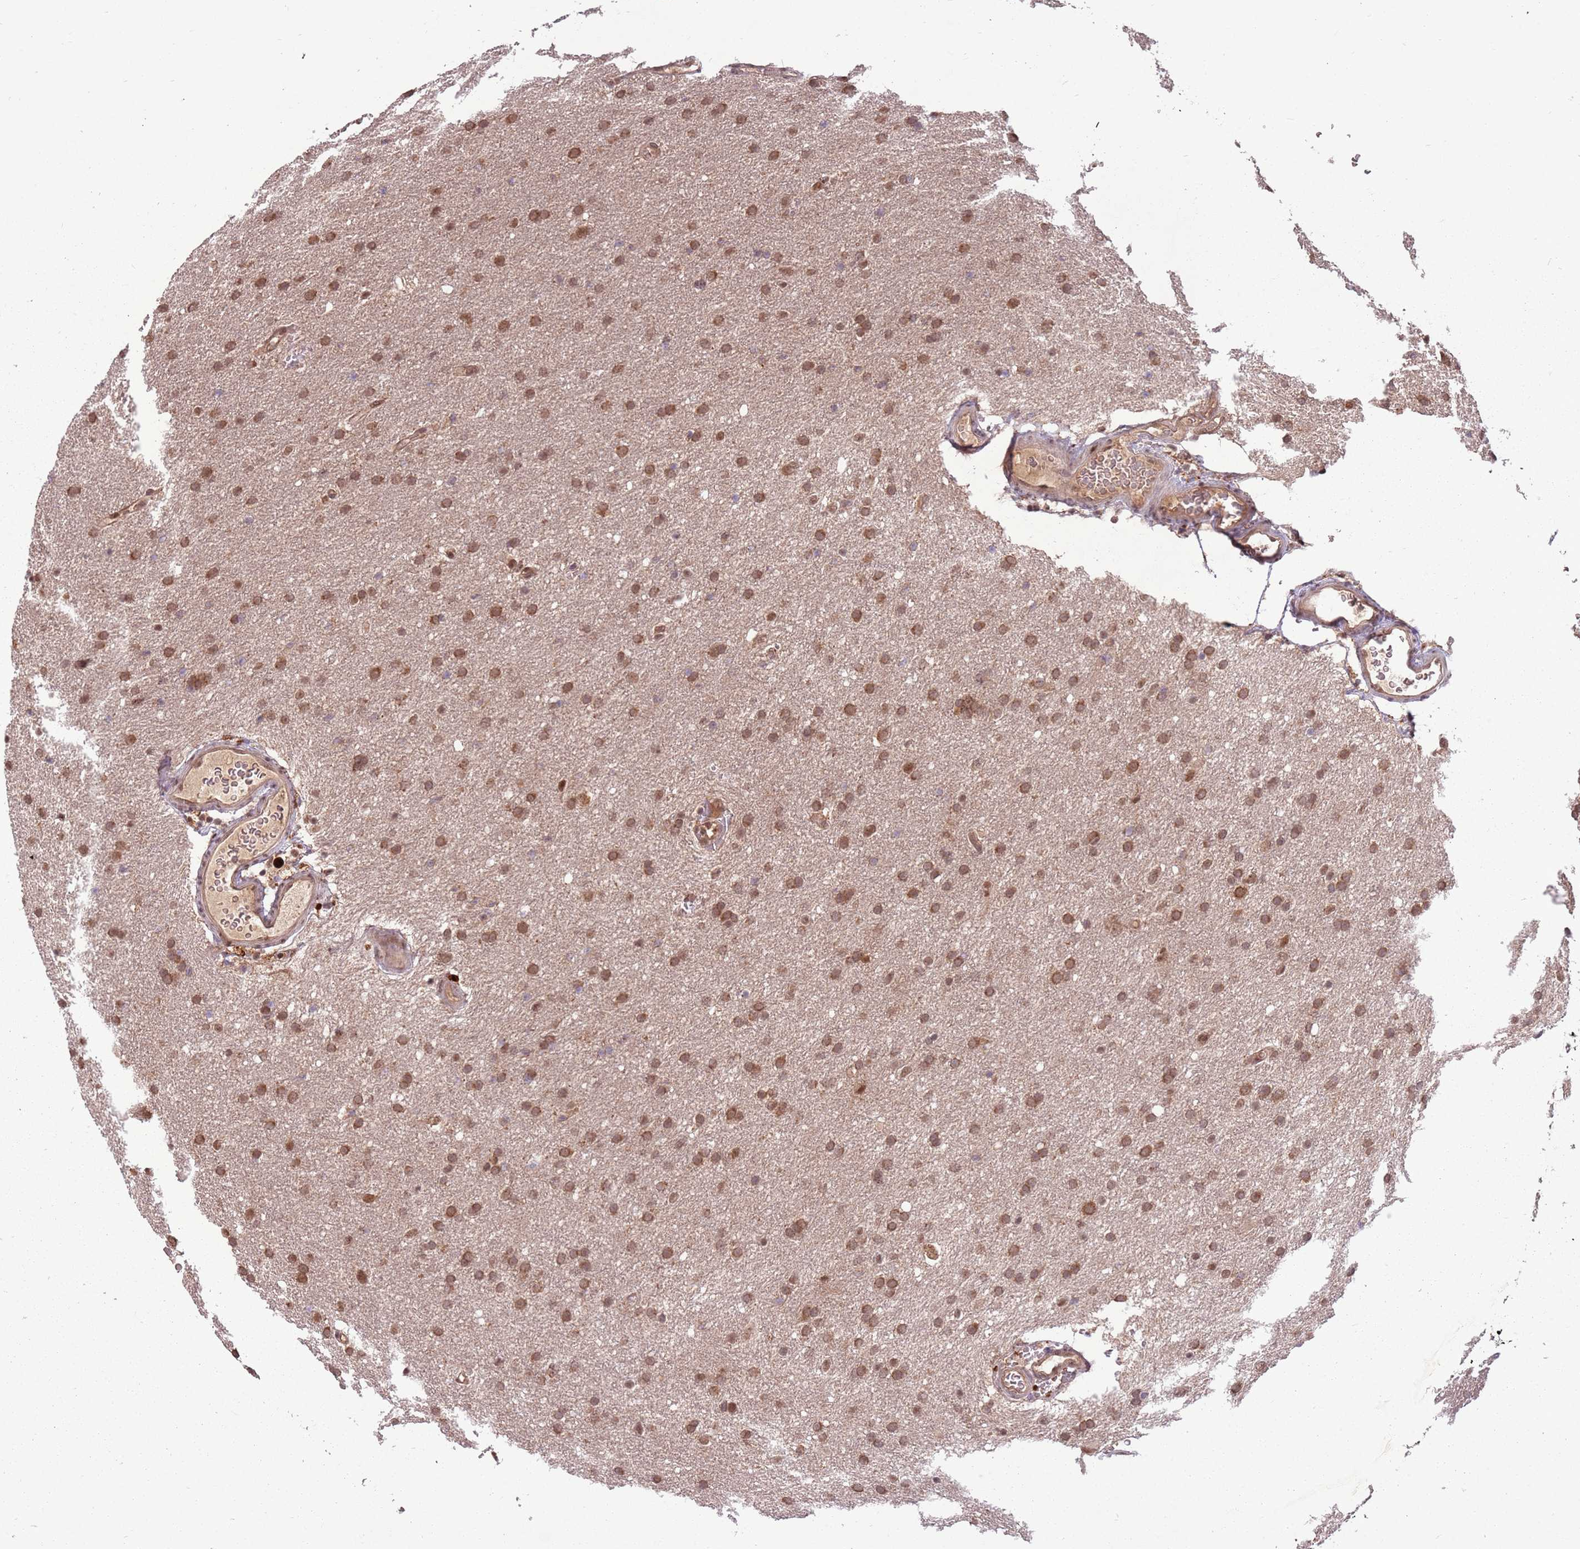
{"staining": {"intensity": "moderate", "quantity": ">75%", "location": "cytoplasmic/membranous"}, "tissue": "glioma", "cell_type": "Tumor cells", "image_type": "cancer", "snomed": [{"axis": "morphology", "description": "Glioma, malignant, High grade"}, {"axis": "topography", "description": "Cerebral cortex"}], "caption": "DAB (3,3'-diaminobenzidine) immunohistochemical staining of human glioma reveals moderate cytoplasmic/membranous protein positivity in about >75% of tumor cells.", "gene": "ADAMTS3", "patient": {"sex": "female", "age": 36}}